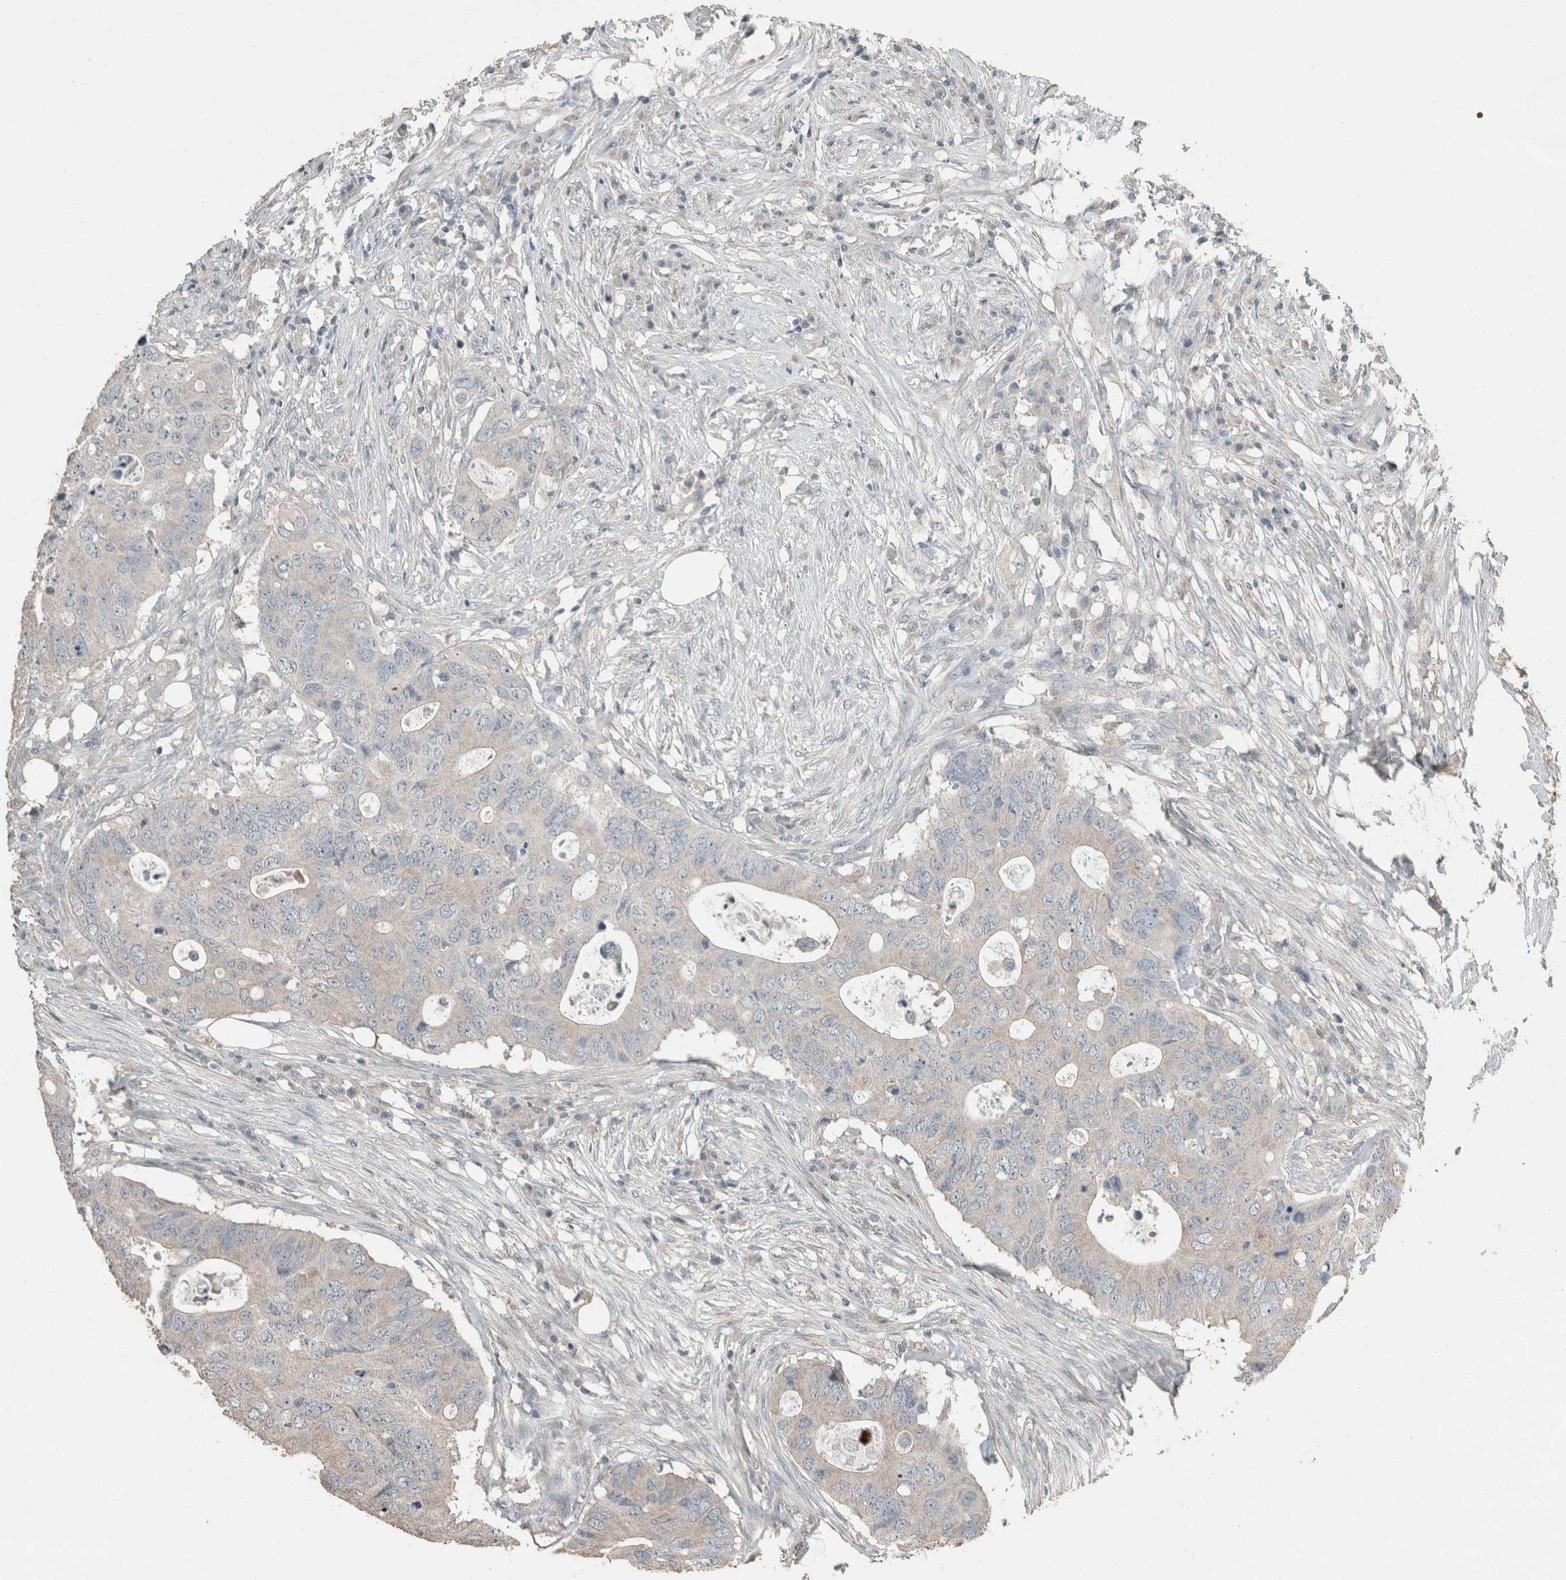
{"staining": {"intensity": "negative", "quantity": "none", "location": "none"}, "tissue": "colorectal cancer", "cell_type": "Tumor cells", "image_type": "cancer", "snomed": [{"axis": "morphology", "description": "Adenocarcinoma, NOS"}, {"axis": "topography", "description": "Colon"}], "caption": "Colorectal cancer was stained to show a protein in brown. There is no significant staining in tumor cells. Nuclei are stained in blue.", "gene": "ACVR2B", "patient": {"sex": "male", "age": 71}}